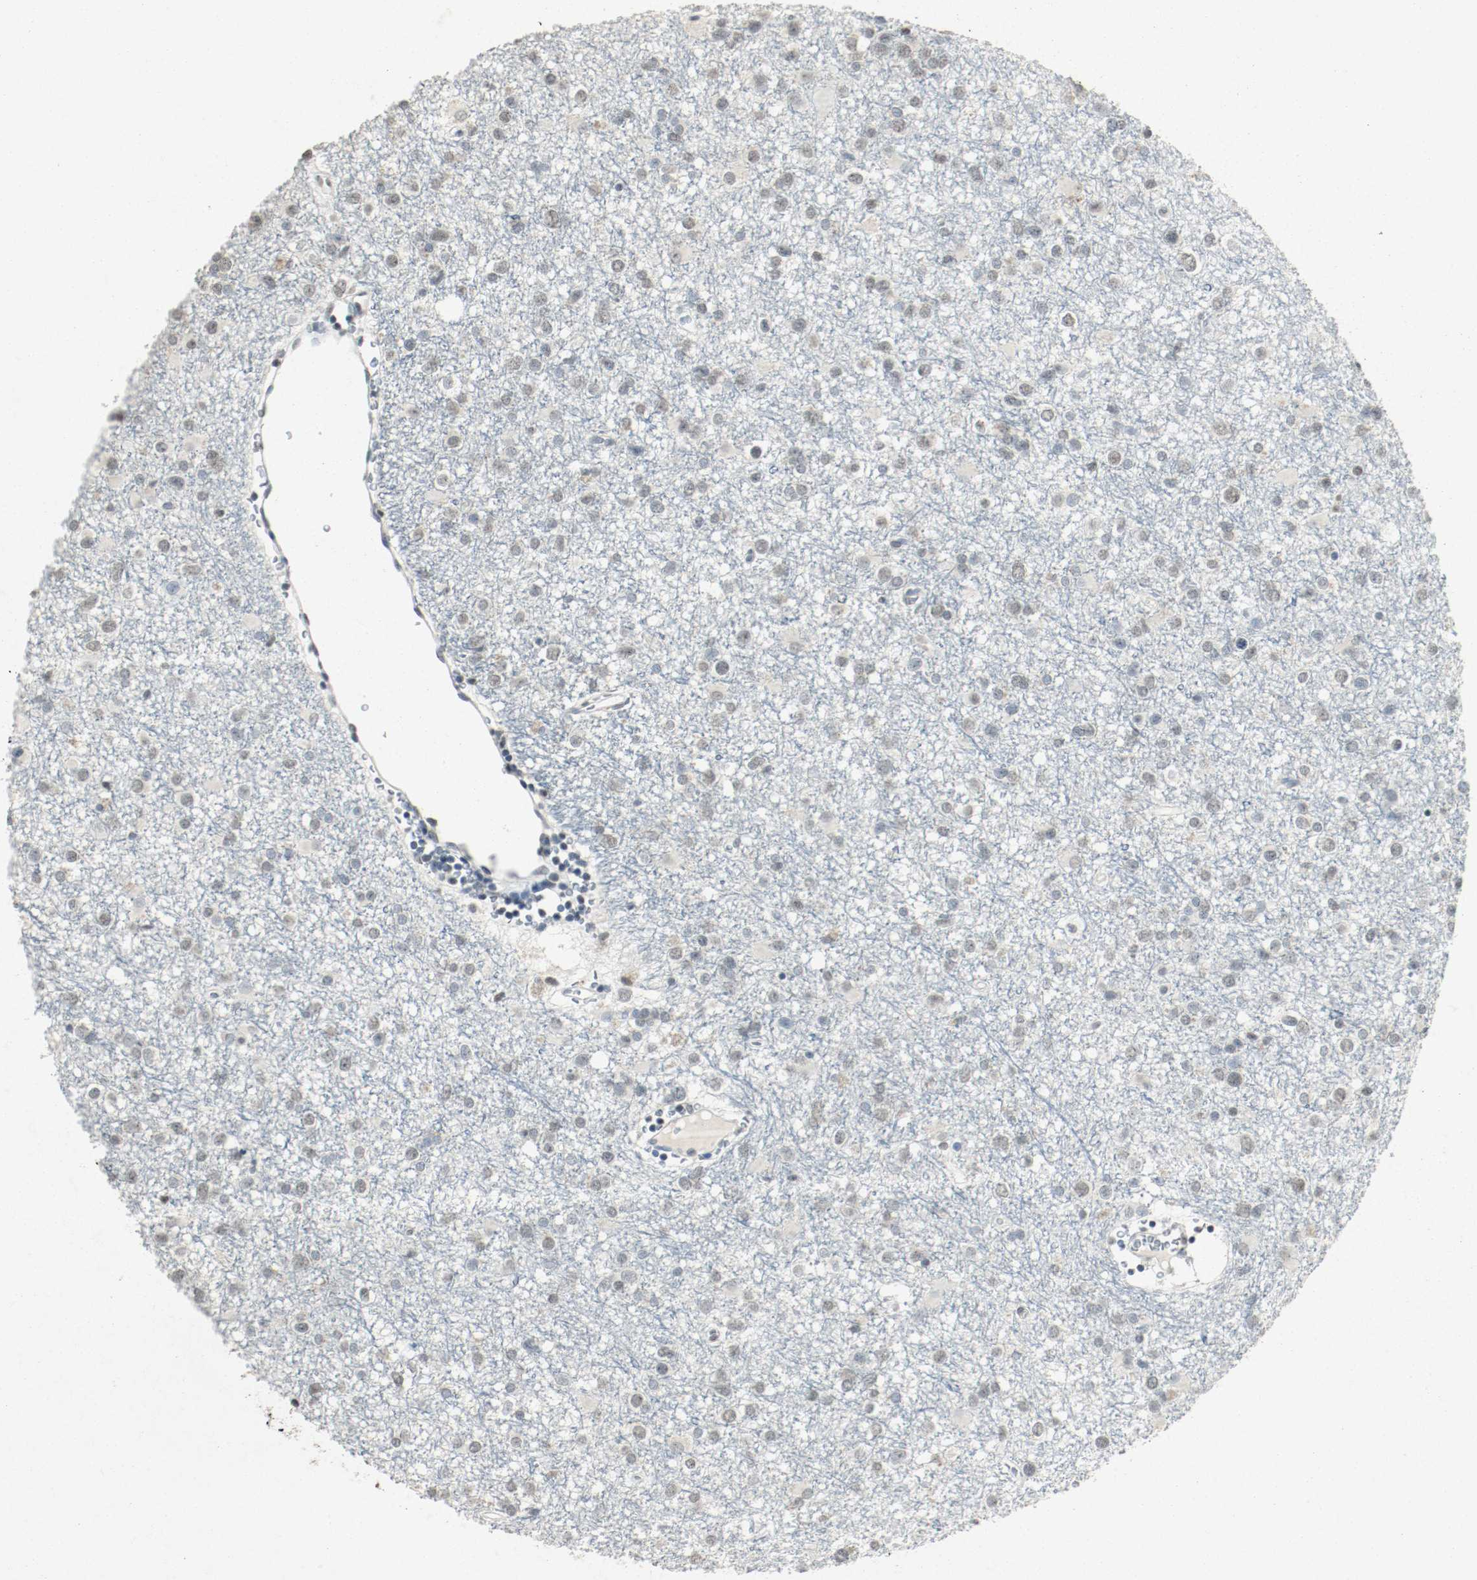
{"staining": {"intensity": "weak", "quantity": ">75%", "location": "nuclear"}, "tissue": "glioma", "cell_type": "Tumor cells", "image_type": "cancer", "snomed": [{"axis": "morphology", "description": "Glioma, malignant, Low grade"}, {"axis": "topography", "description": "Brain"}], "caption": "A photomicrograph of glioma stained for a protein exhibits weak nuclear brown staining in tumor cells.", "gene": "DNMT1", "patient": {"sex": "male", "age": 42}}